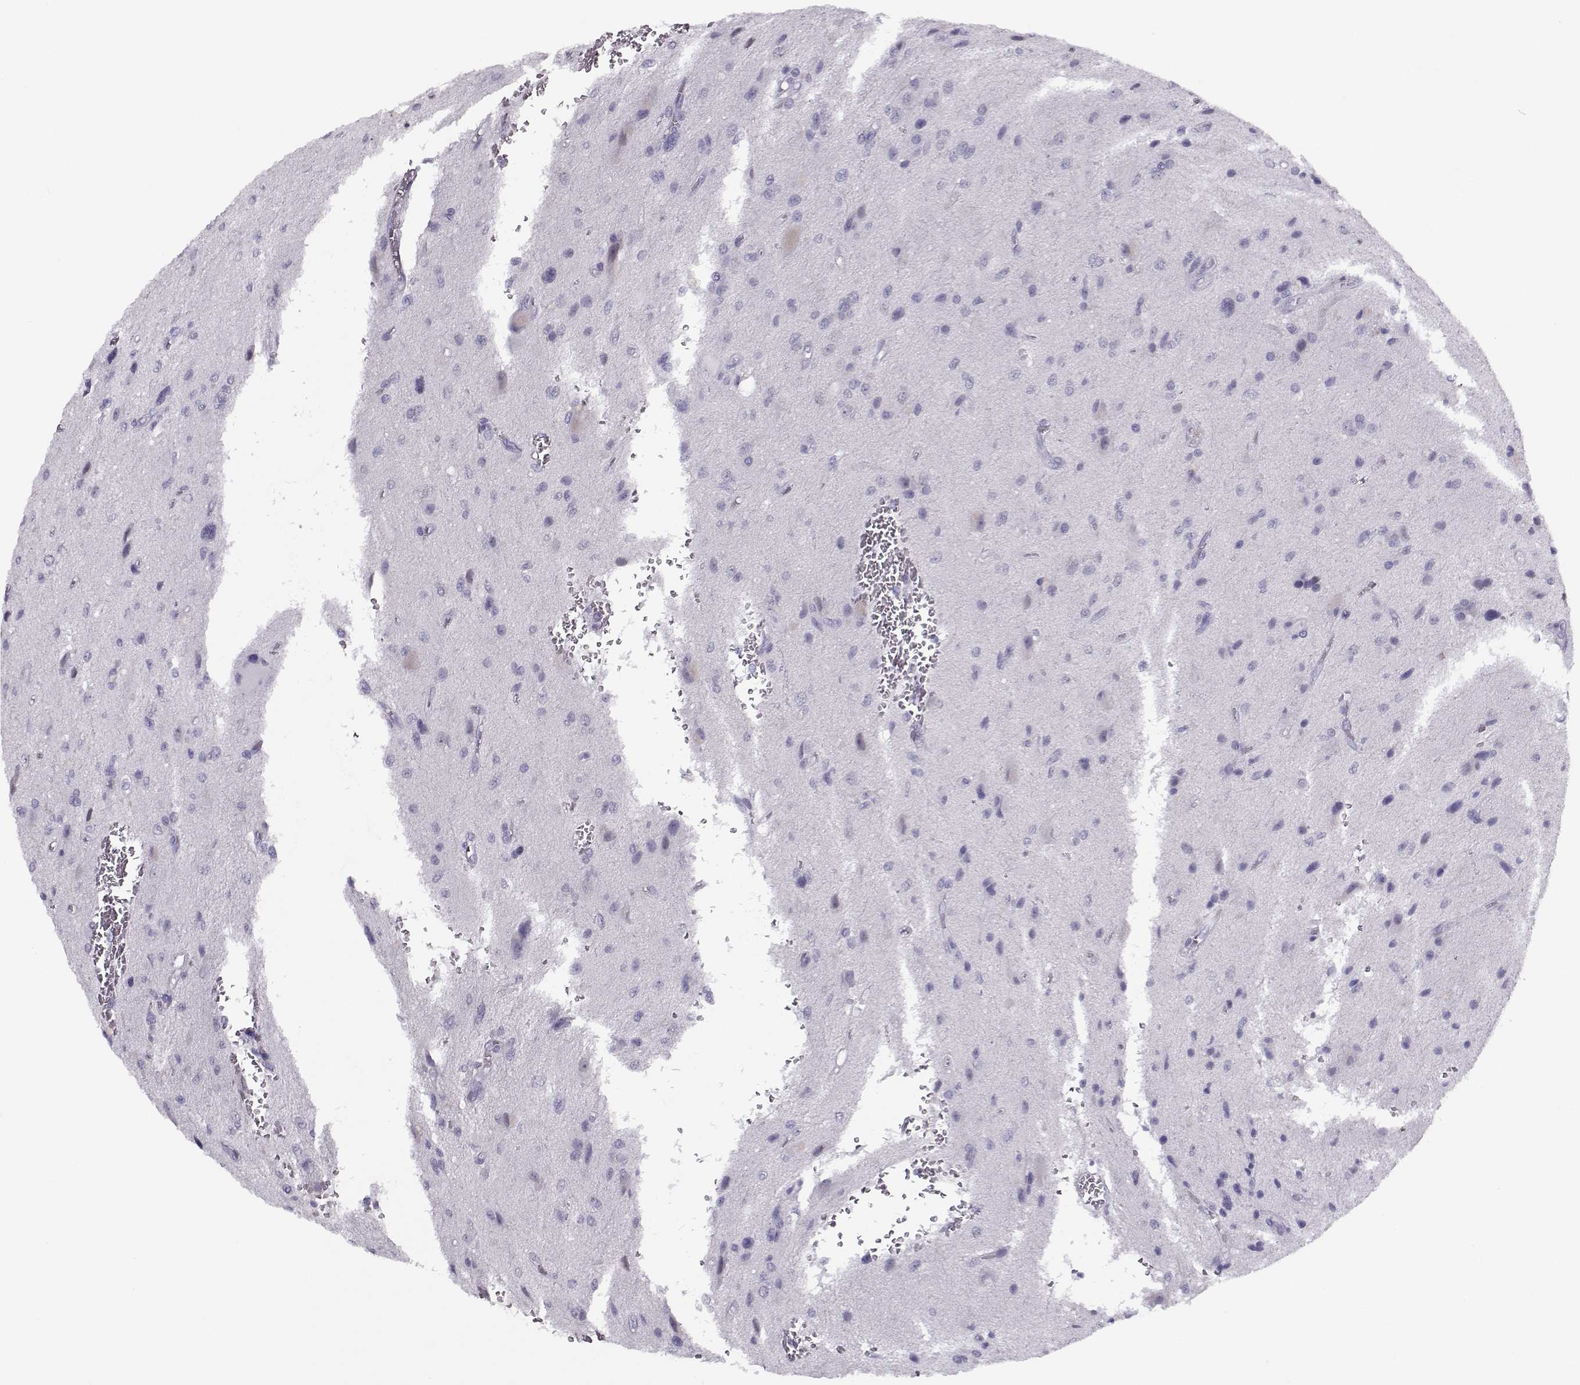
{"staining": {"intensity": "negative", "quantity": "none", "location": "none"}, "tissue": "glioma", "cell_type": "Tumor cells", "image_type": "cancer", "snomed": [{"axis": "morphology", "description": "Glioma, malignant, NOS"}, {"axis": "morphology", "description": "Glioma, malignant, High grade"}, {"axis": "topography", "description": "Brain"}], "caption": "An immunohistochemistry image of malignant high-grade glioma is shown. There is no staining in tumor cells of malignant high-grade glioma.", "gene": "CFAP77", "patient": {"sex": "female", "age": 71}}